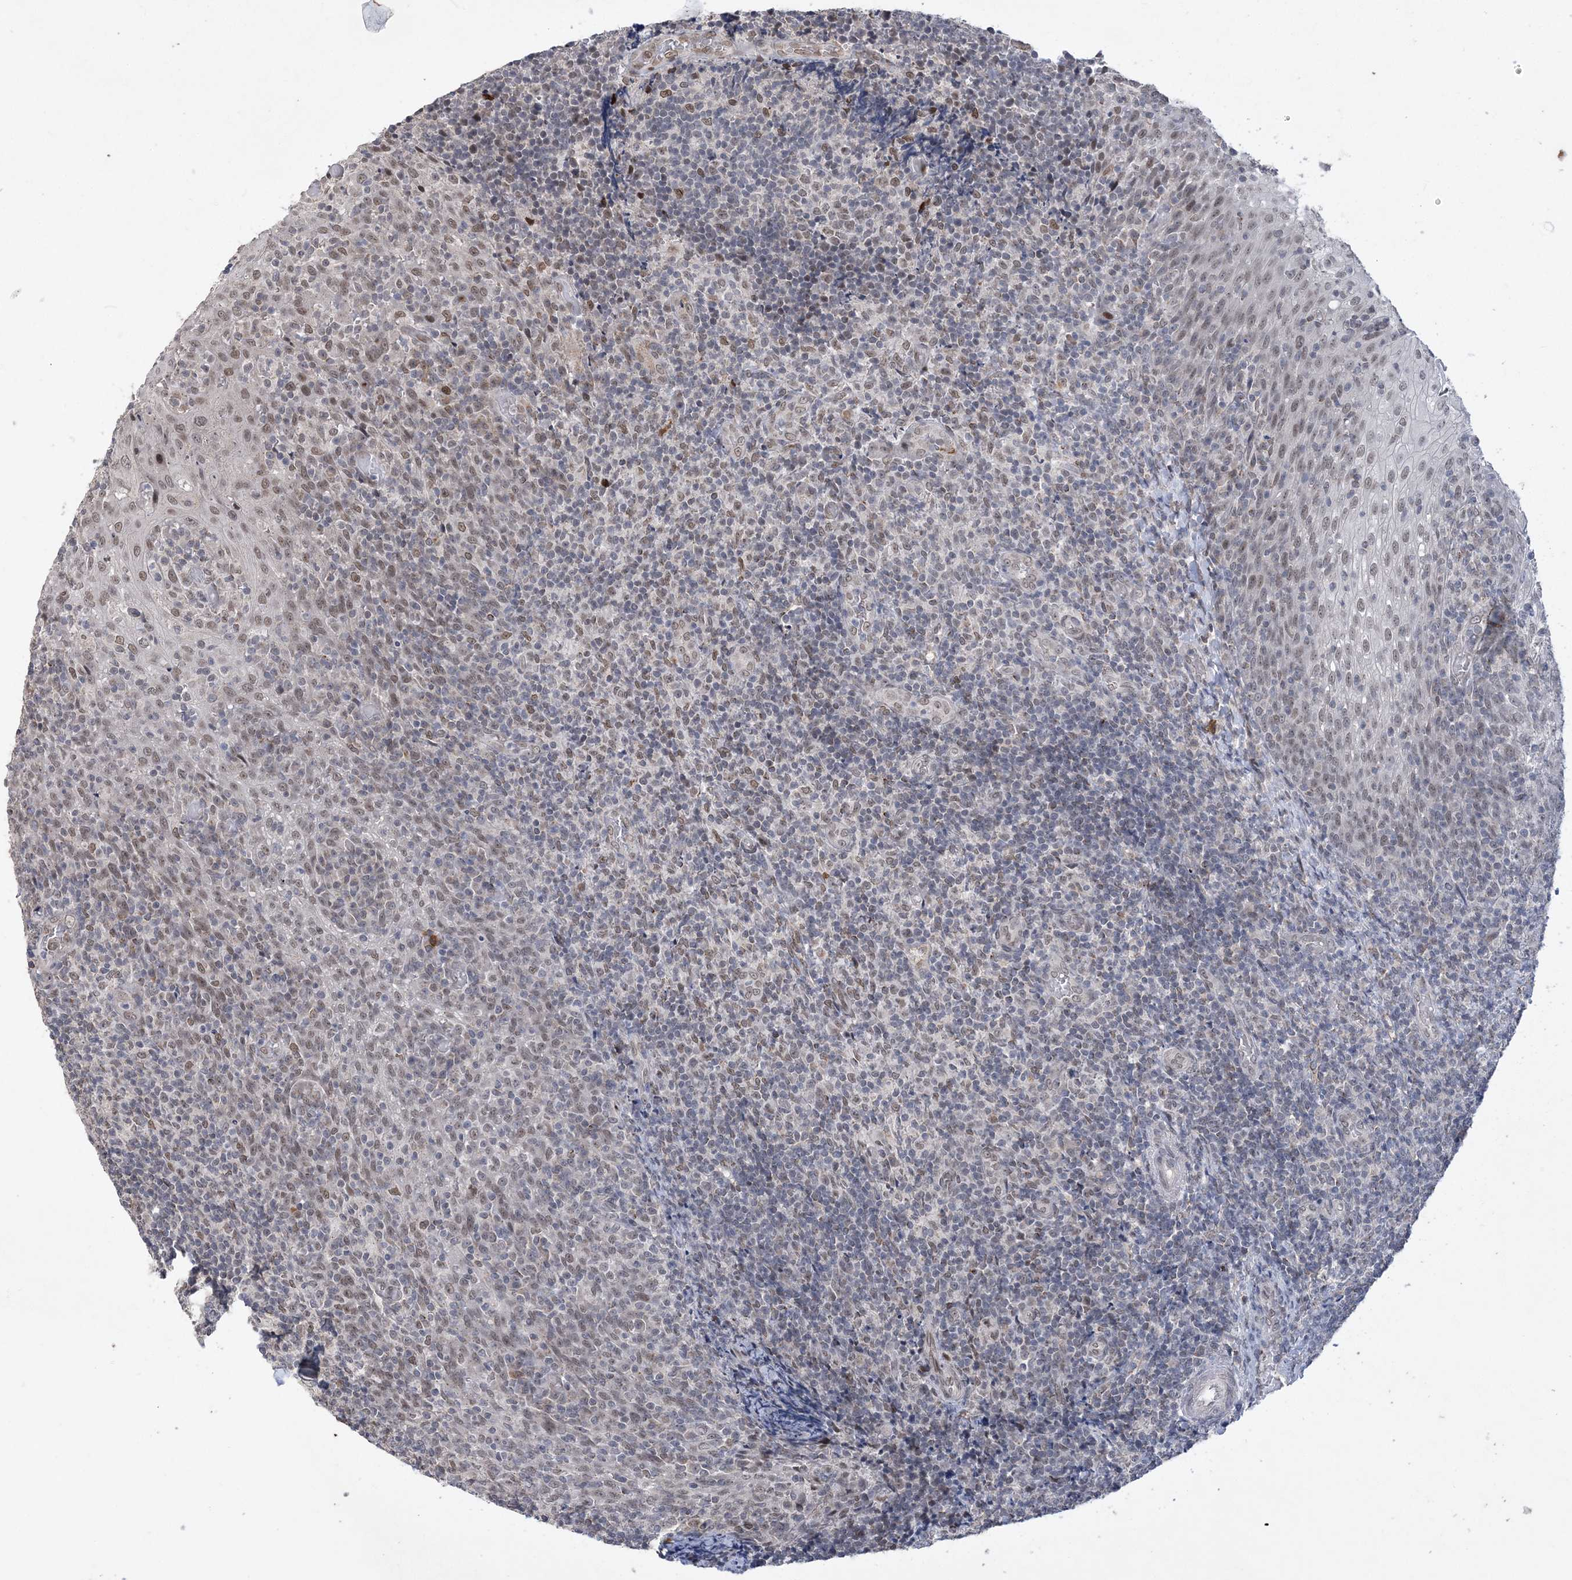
{"staining": {"intensity": "weak", "quantity": "<25%", "location": "nuclear"}, "tissue": "tonsil", "cell_type": "Germinal center cells", "image_type": "normal", "snomed": [{"axis": "morphology", "description": "Normal tissue, NOS"}, {"axis": "topography", "description": "Tonsil"}], "caption": "A micrograph of tonsil stained for a protein demonstrates no brown staining in germinal center cells. The staining is performed using DAB (3,3'-diaminobenzidine) brown chromogen with nuclei counter-stained in using hematoxylin.", "gene": "WAC", "patient": {"sex": "female", "age": 19}}